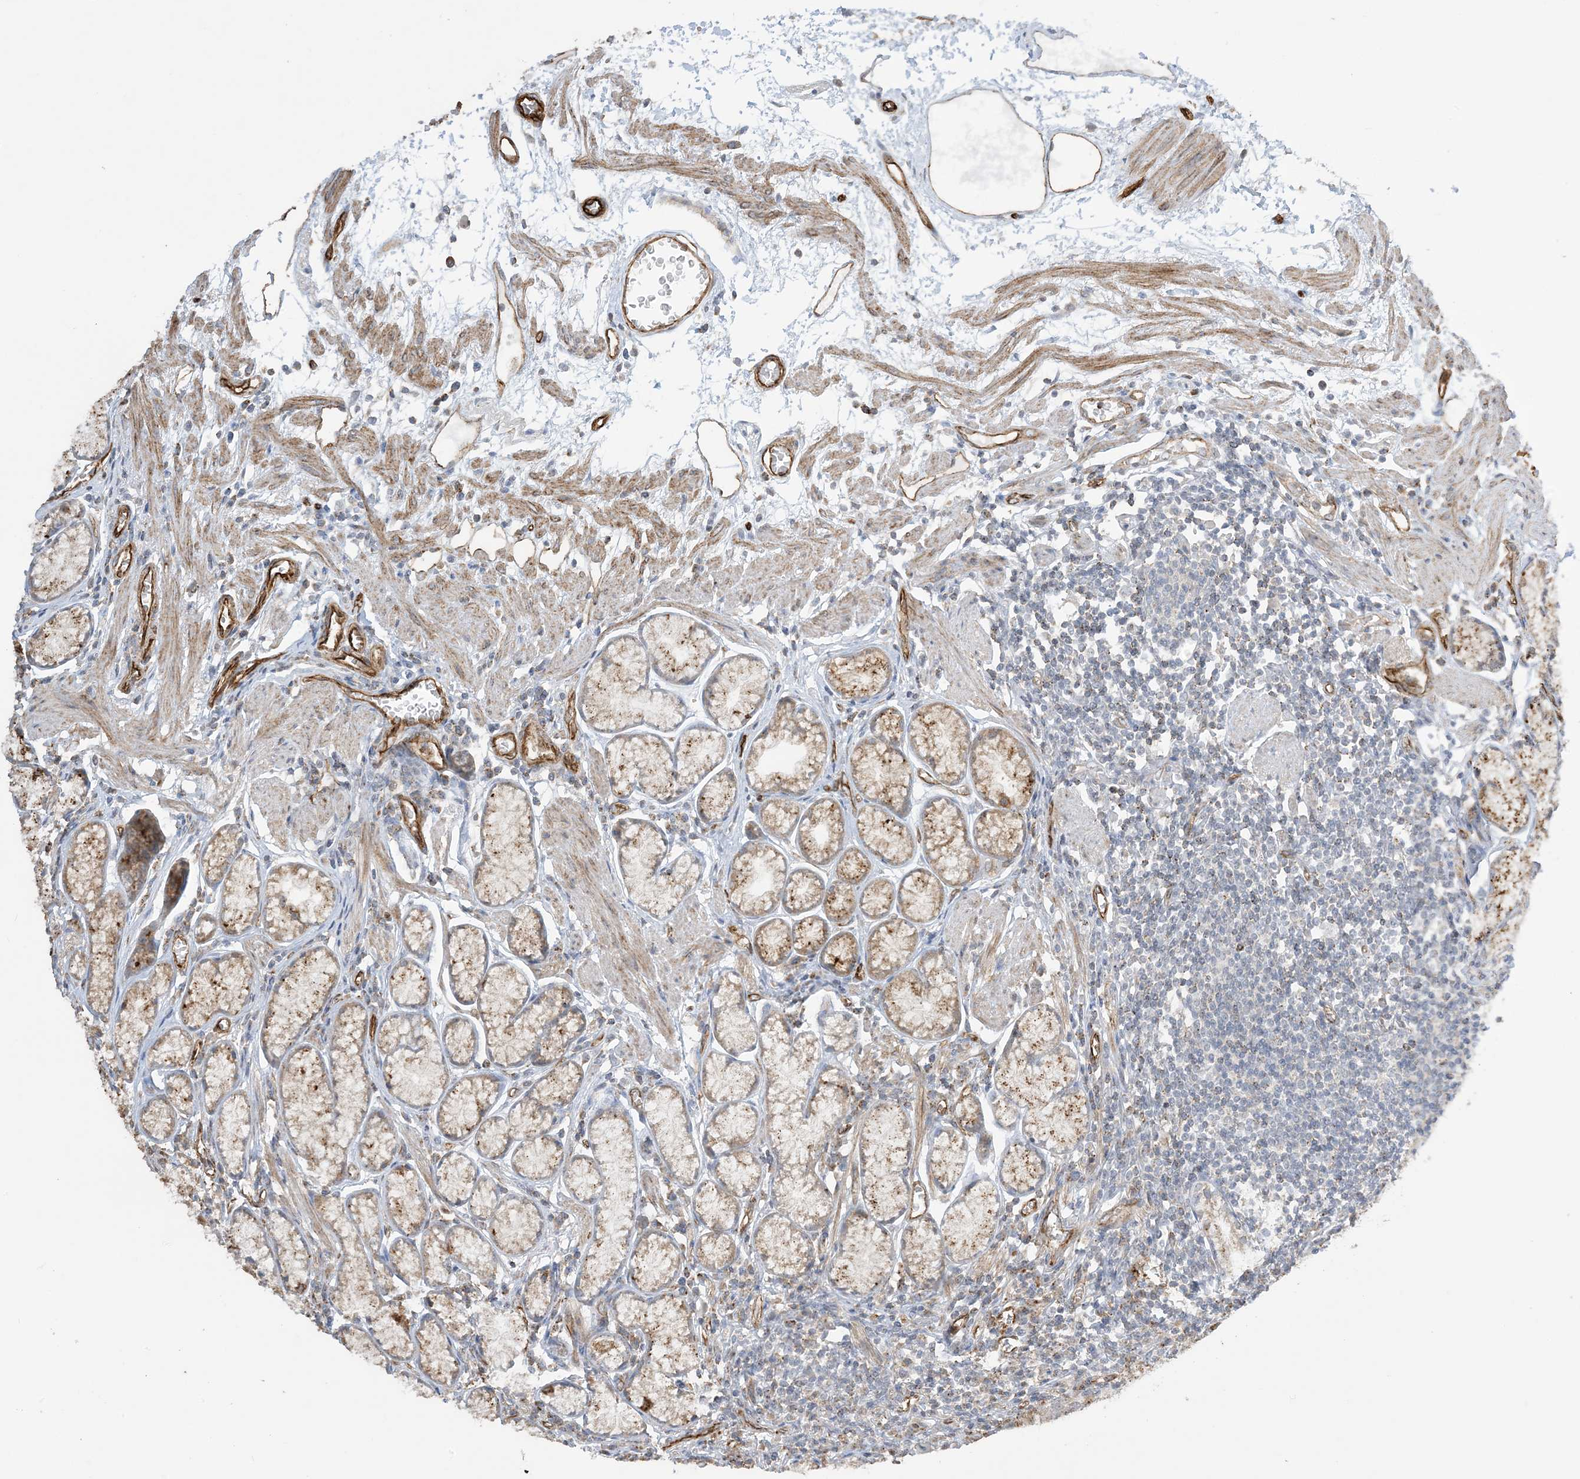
{"staining": {"intensity": "strong", "quantity": "<25%", "location": "cytoplasmic/membranous"}, "tissue": "stomach", "cell_type": "Glandular cells", "image_type": "normal", "snomed": [{"axis": "morphology", "description": "Normal tissue, NOS"}, {"axis": "topography", "description": "Stomach"}], "caption": "IHC (DAB (3,3'-diaminobenzidine)) staining of normal stomach exhibits strong cytoplasmic/membranous protein positivity in approximately <25% of glandular cells. (DAB IHC with brightfield microscopy, high magnification).", "gene": "AGA", "patient": {"sex": "male", "age": 55}}